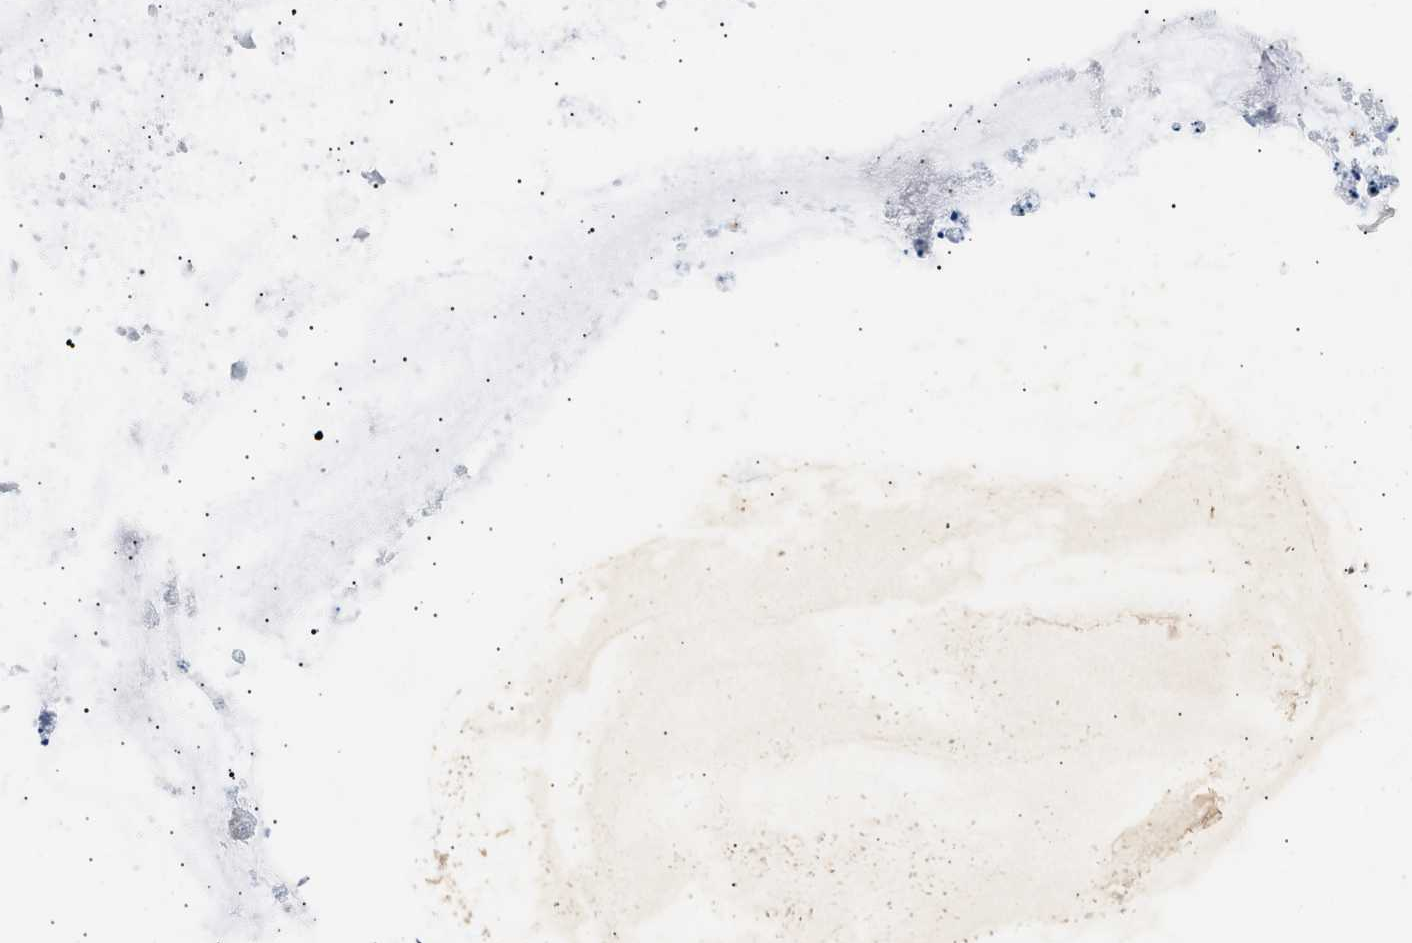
{"staining": {"intensity": "negative", "quantity": "none", "location": "none"}, "tissue": "ovarian cancer", "cell_type": "Tumor cells", "image_type": "cancer", "snomed": [{"axis": "morphology", "description": "Cystadenocarcinoma, mucinous, NOS"}, {"axis": "topography", "description": "Ovary"}], "caption": "Histopathology image shows no protein positivity in tumor cells of ovarian cancer tissue. (DAB (3,3'-diaminobenzidine) immunohistochemistry (IHC), high magnification).", "gene": "MED22", "patient": {"sex": "female", "age": 57}}